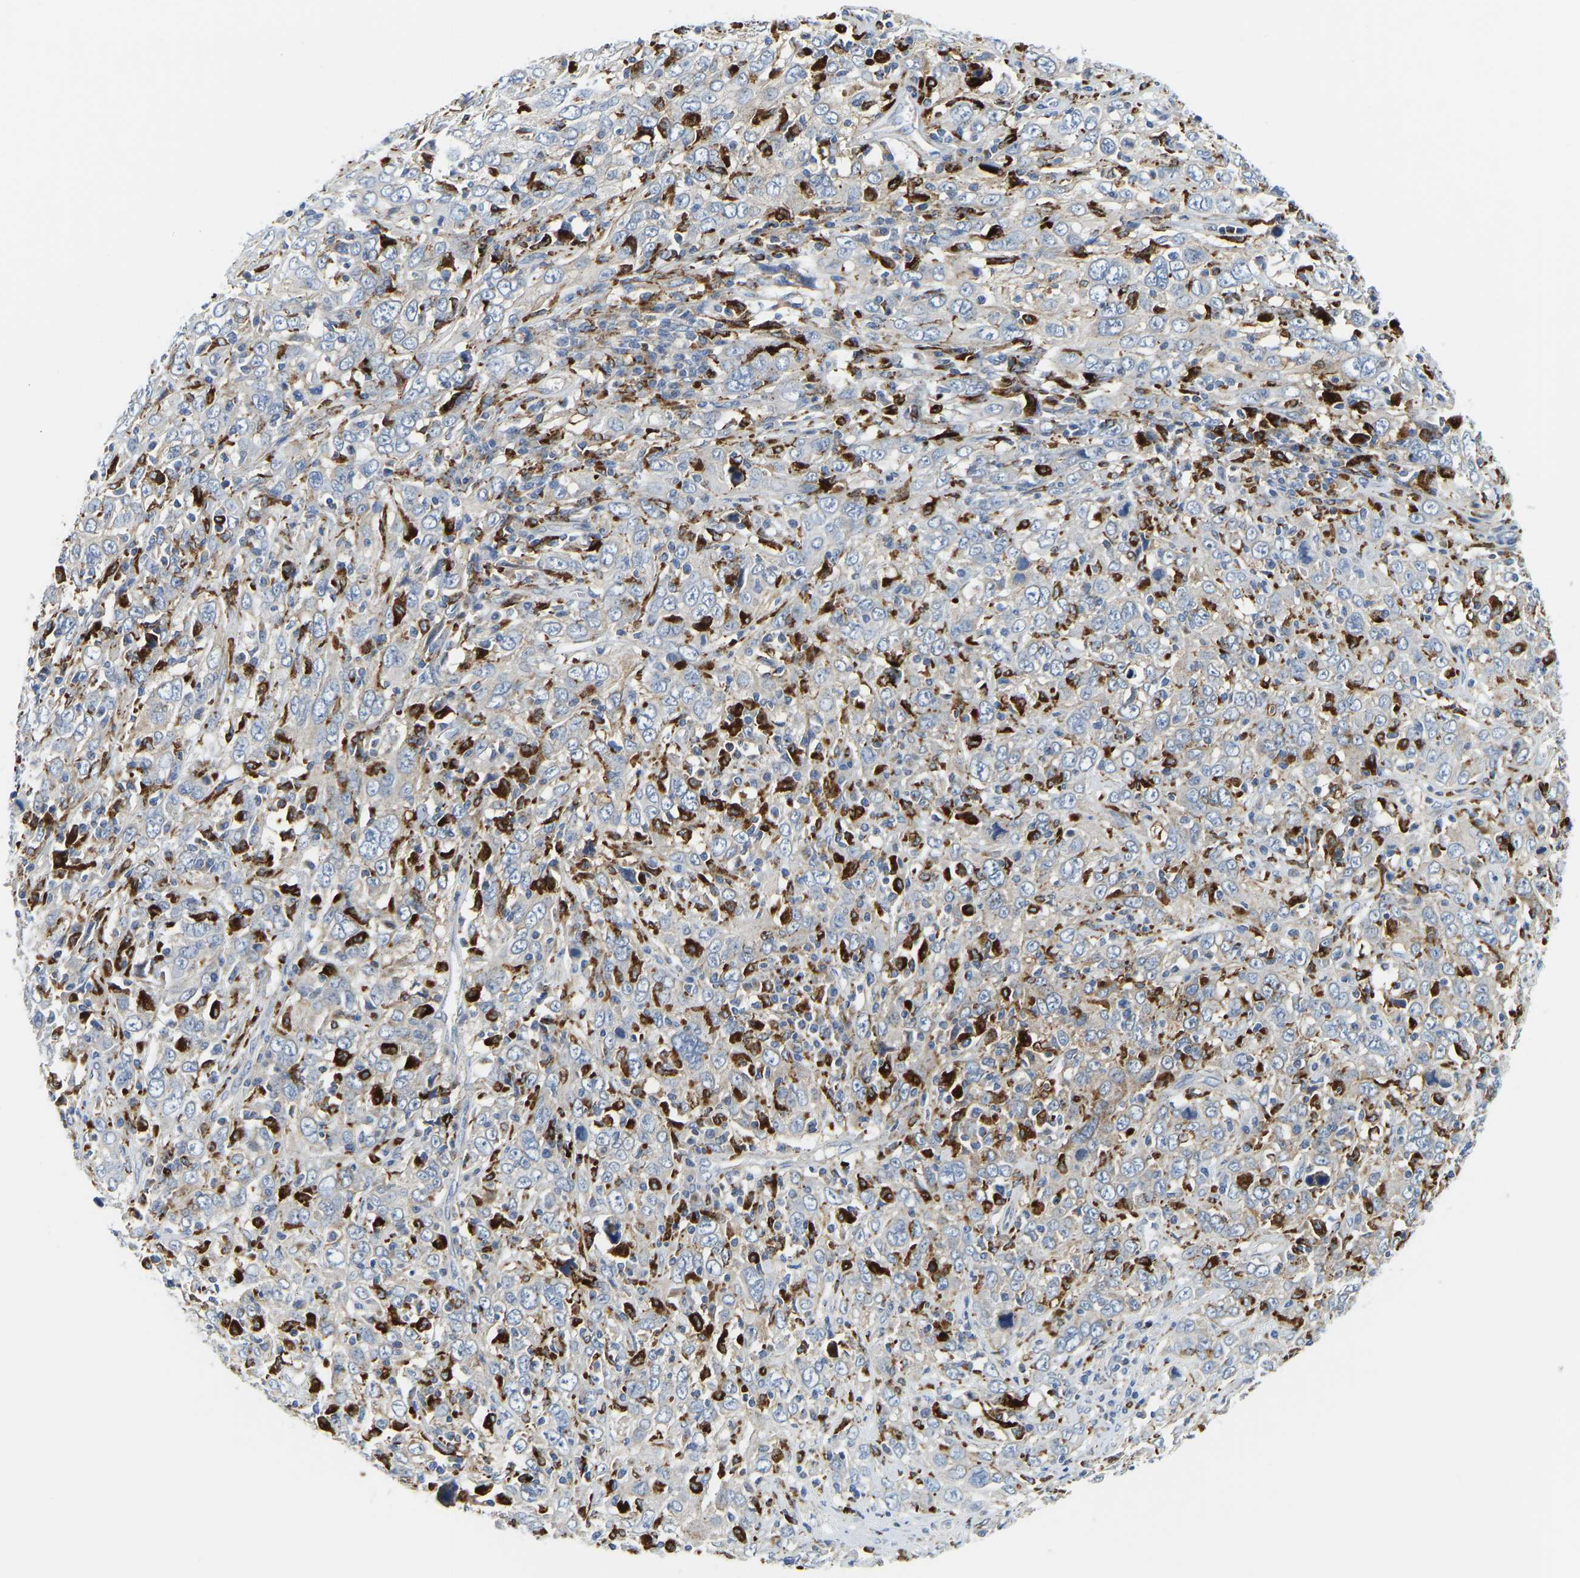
{"staining": {"intensity": "weak", "quantity": "25%-75%", "location": "cytoplasmic/membranous"}, "tissue": "cervical cancer", "cell_type": "Tumor cells", "image_type": "cancer", "snomed": [{"axis": "morphology", "description": "Squamous cell carcinoma, NOS"}, {"axis": "topography", "description": "Cervix"}], "caption": "DAB immunohistochemical staining of human squamous cell carcinoma (cervical) exhibits weak cytoplasmic/membranous protein expression in approximately 25%-75% of tumor cells. (brown staining indicates protein expression, while blue staining denotes nuclei).", "gene": "ATP6V1E1", "patient": {"sex": "female", "age": 46}}